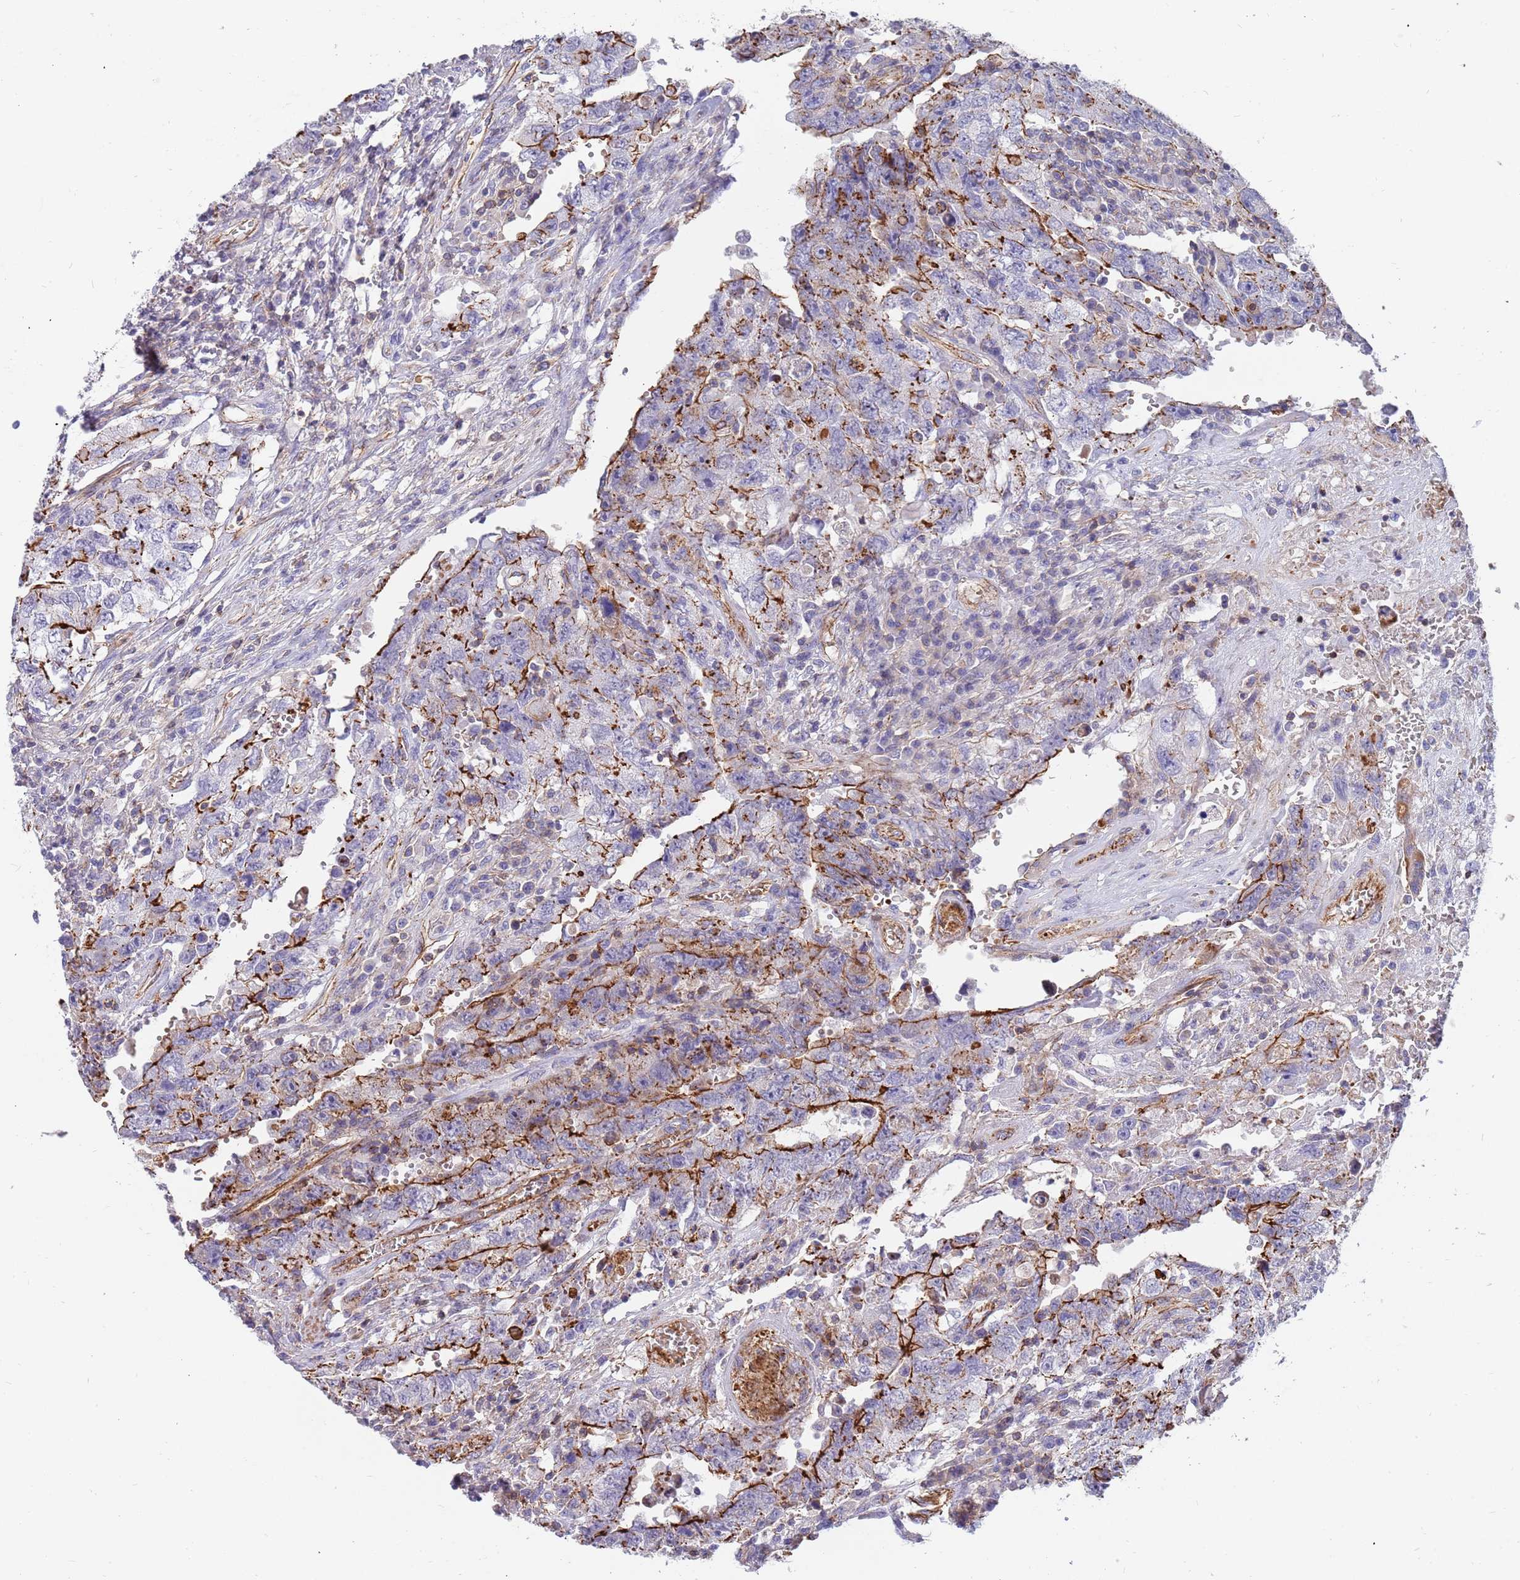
{"staining": {"intensity": "strong", "quantity": "<25%", "location": "cytoplasmic/membranous"}, "tissue": "testis cancer", "cell_type": "Tumor cells", "image_type": "cancer", "snomed": [{"axis": "morphology", "description": "Carcinoma, Embryonal, NOS"}, {"axis": "topography", "description": "Testis"}], "caption": "Immunohistochemical staining of embryonal carcinoma (testis) demonstrates strong cytoplasmic/membranous protein expression in approximately <25% of tumor cells.", "gene": "GFRAL", "patient": {"sex": "male", "age": 26}}